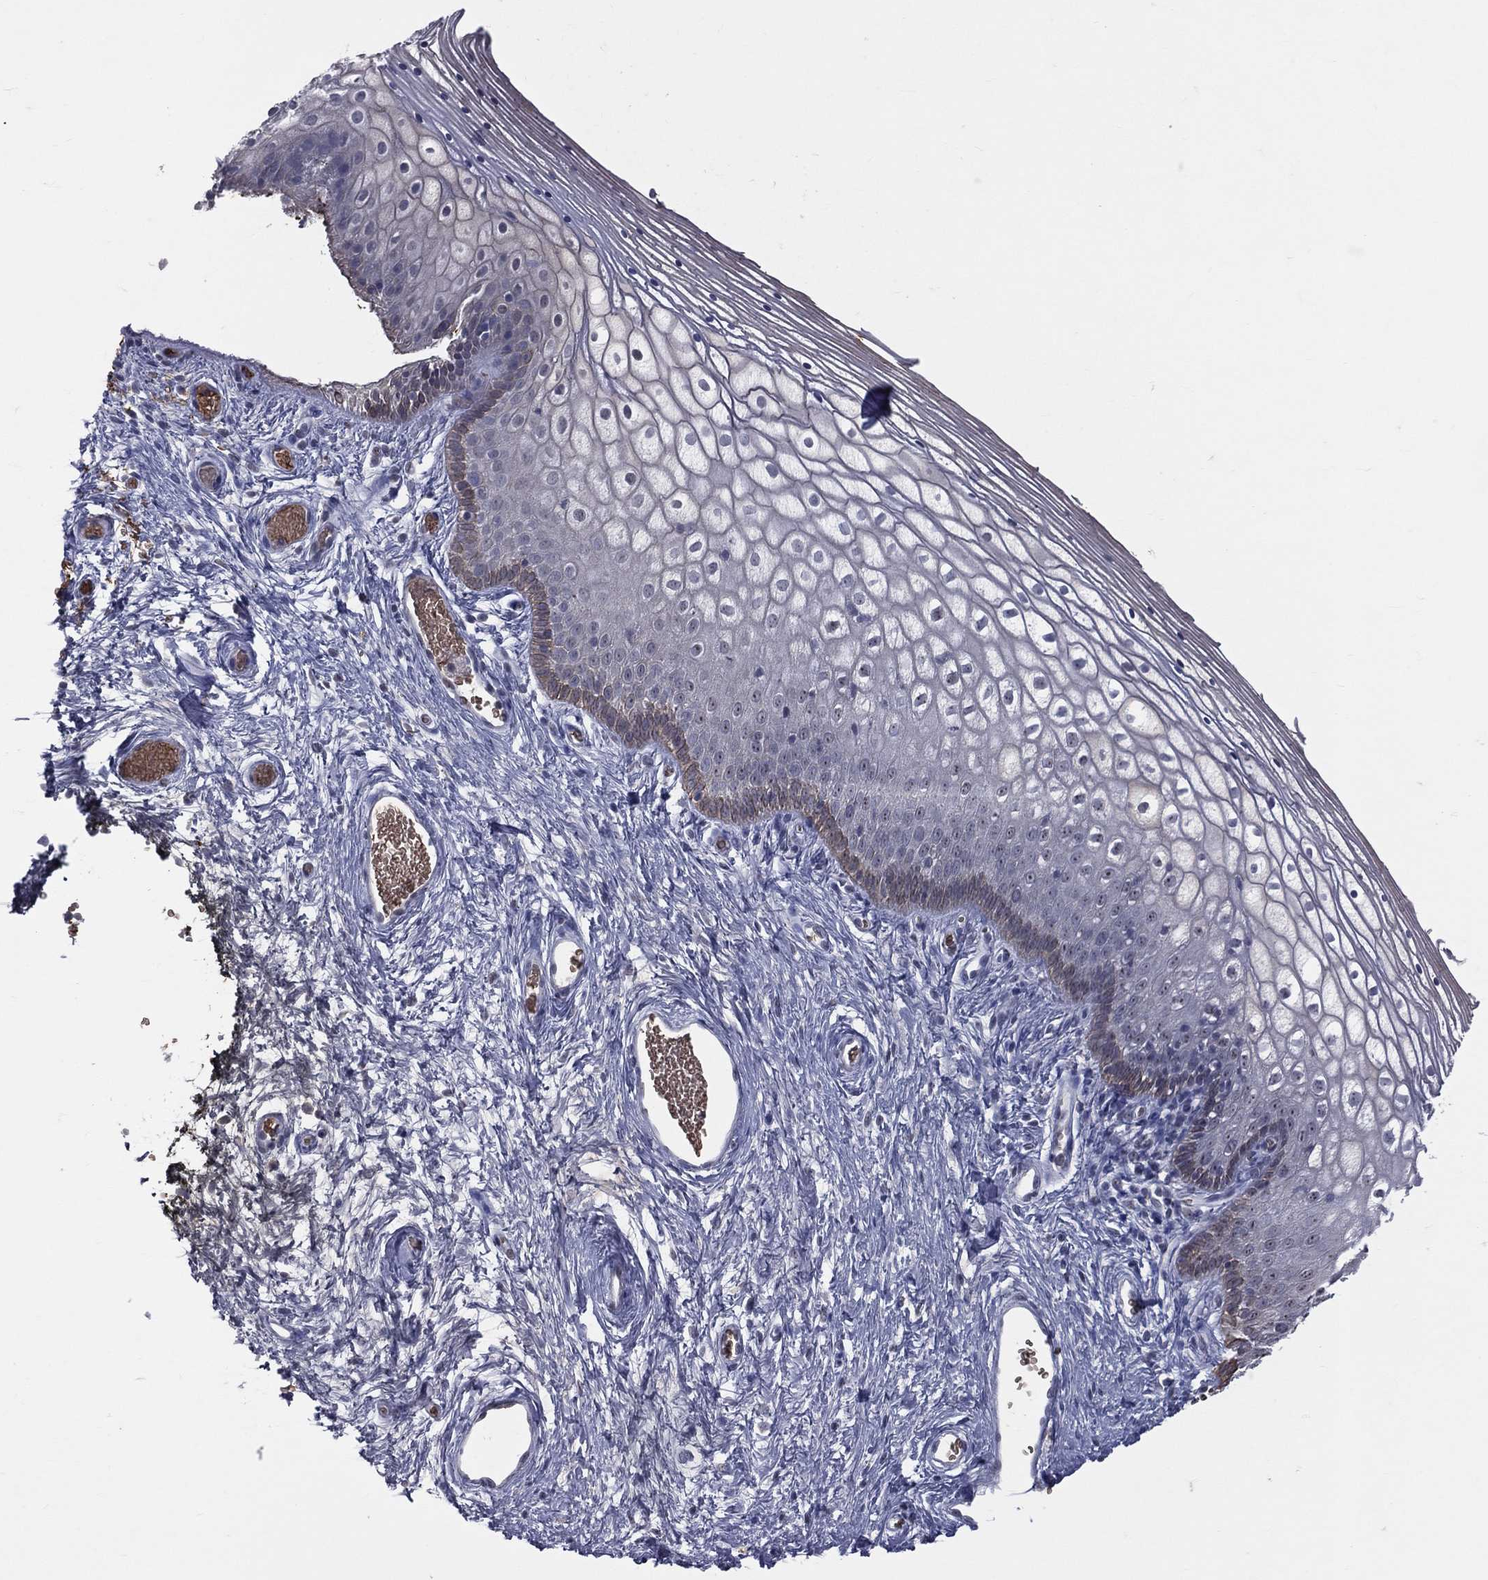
{"staining": {"intensity": "negative", "quantity": "none", "location": "none"}, "tissue": "vagina", "cell_type": "Squamous epithelial cells", "image_type": "normal", "snomed": [{"axis": "morphology", "description": "Normal tissue, NOS"}, {"axis": "topography", "description": "Vagina"}], "caption": "High magnification brightfield microscopy of unremarkable vagina stained with DAB (brown) and counterstained with hematoxylin (blue): squamous epithelial cells show no significant expression.", "gene": "DSG4", "patient": {"sex": "female", "age": 32}}